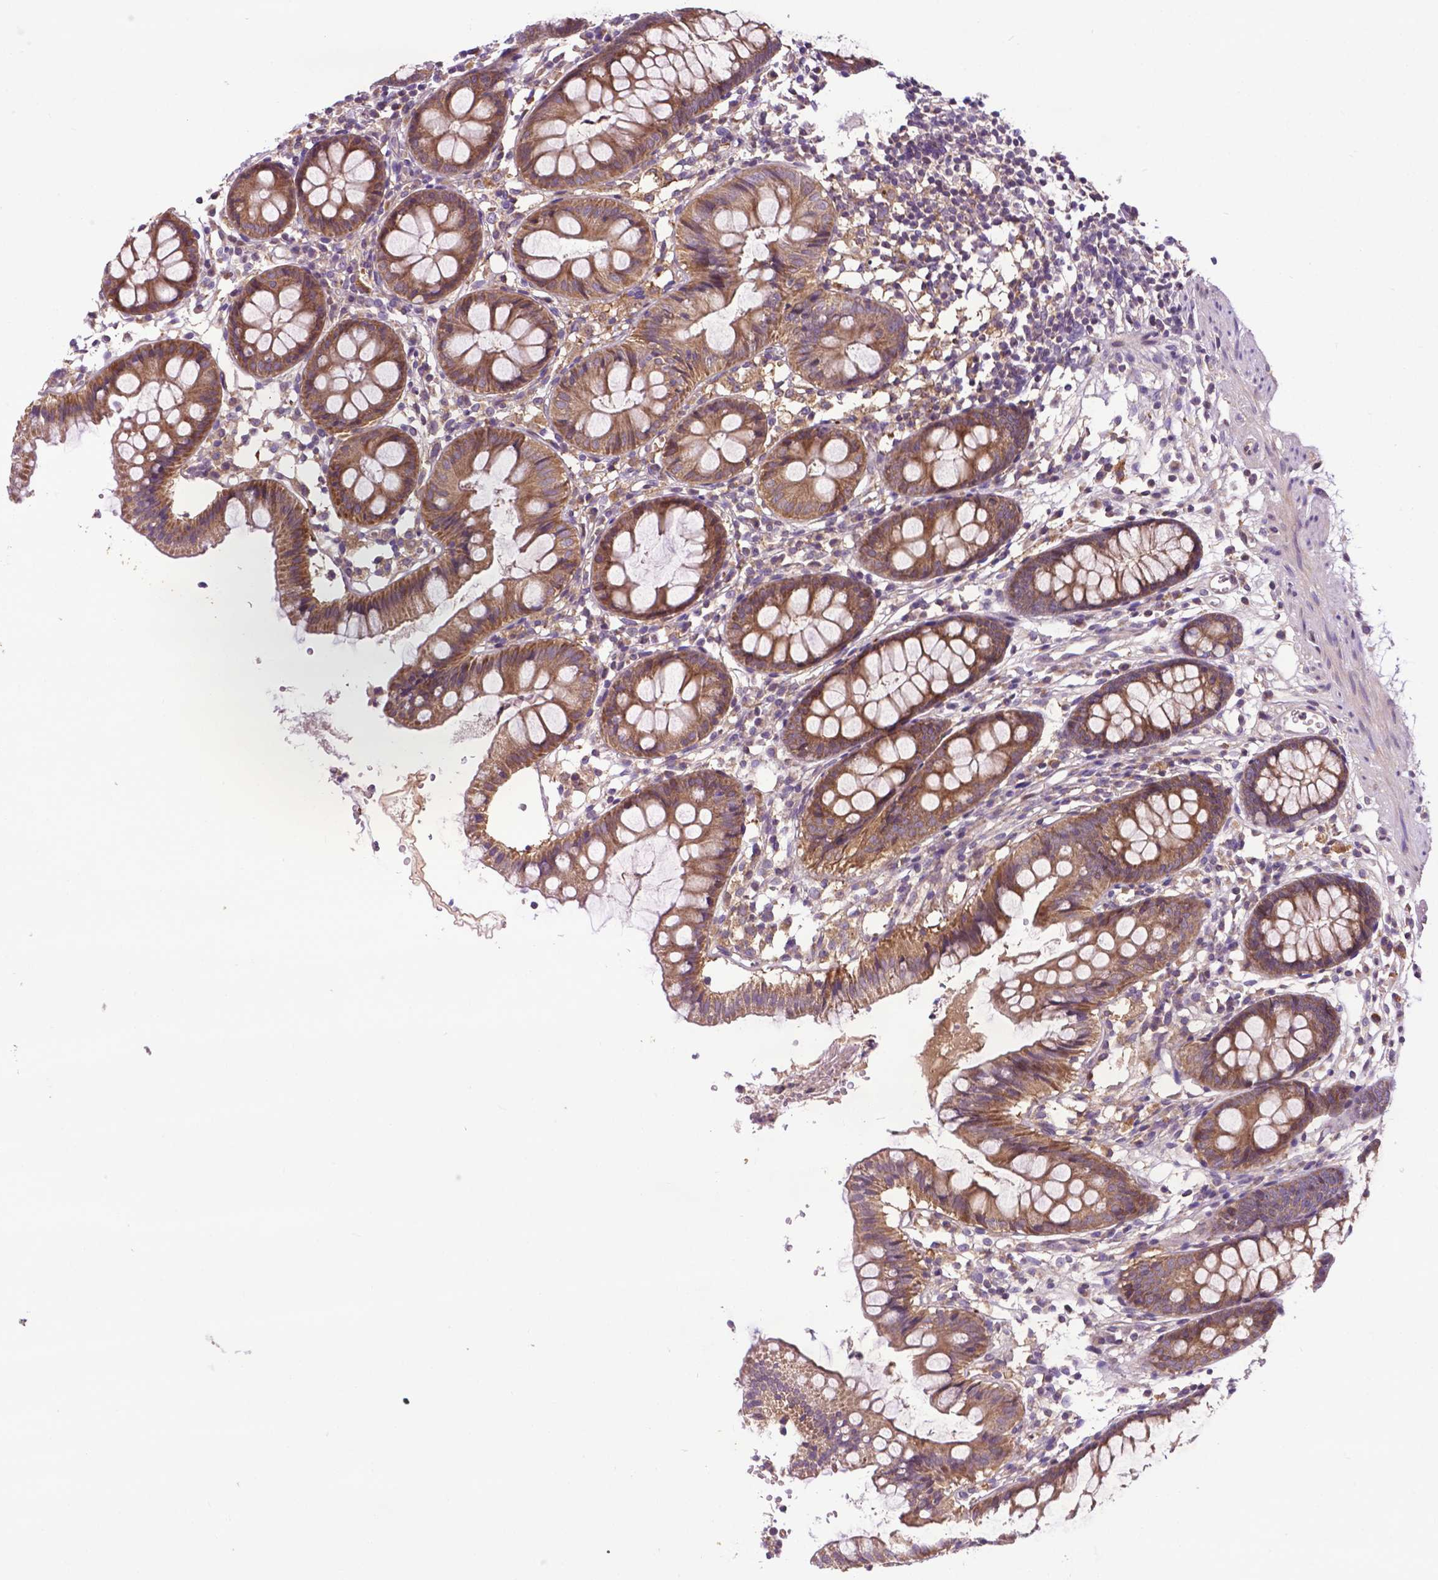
{"staining": {"intensity": "weak", "quantity": "25%-75%", "location": "cytoplasmic/membranous"}, "tissue": "colon", "cell_type": "Endothelial cells", "image_type": "normal", "snomed": [{"axis": "morphology", "description": "Normal tissue, NOS"}, {"axis": "topography", "description": "Colon"}], "caption": "IHC histopathology image of normal colon stained for a protein (brown), which shows low levels of weak cytoplasmic/membranous staining in approximately 25%-75% of endothelial cells.", "gene": "SPNS2", "patient": {"sex": "female", "age": 84}}